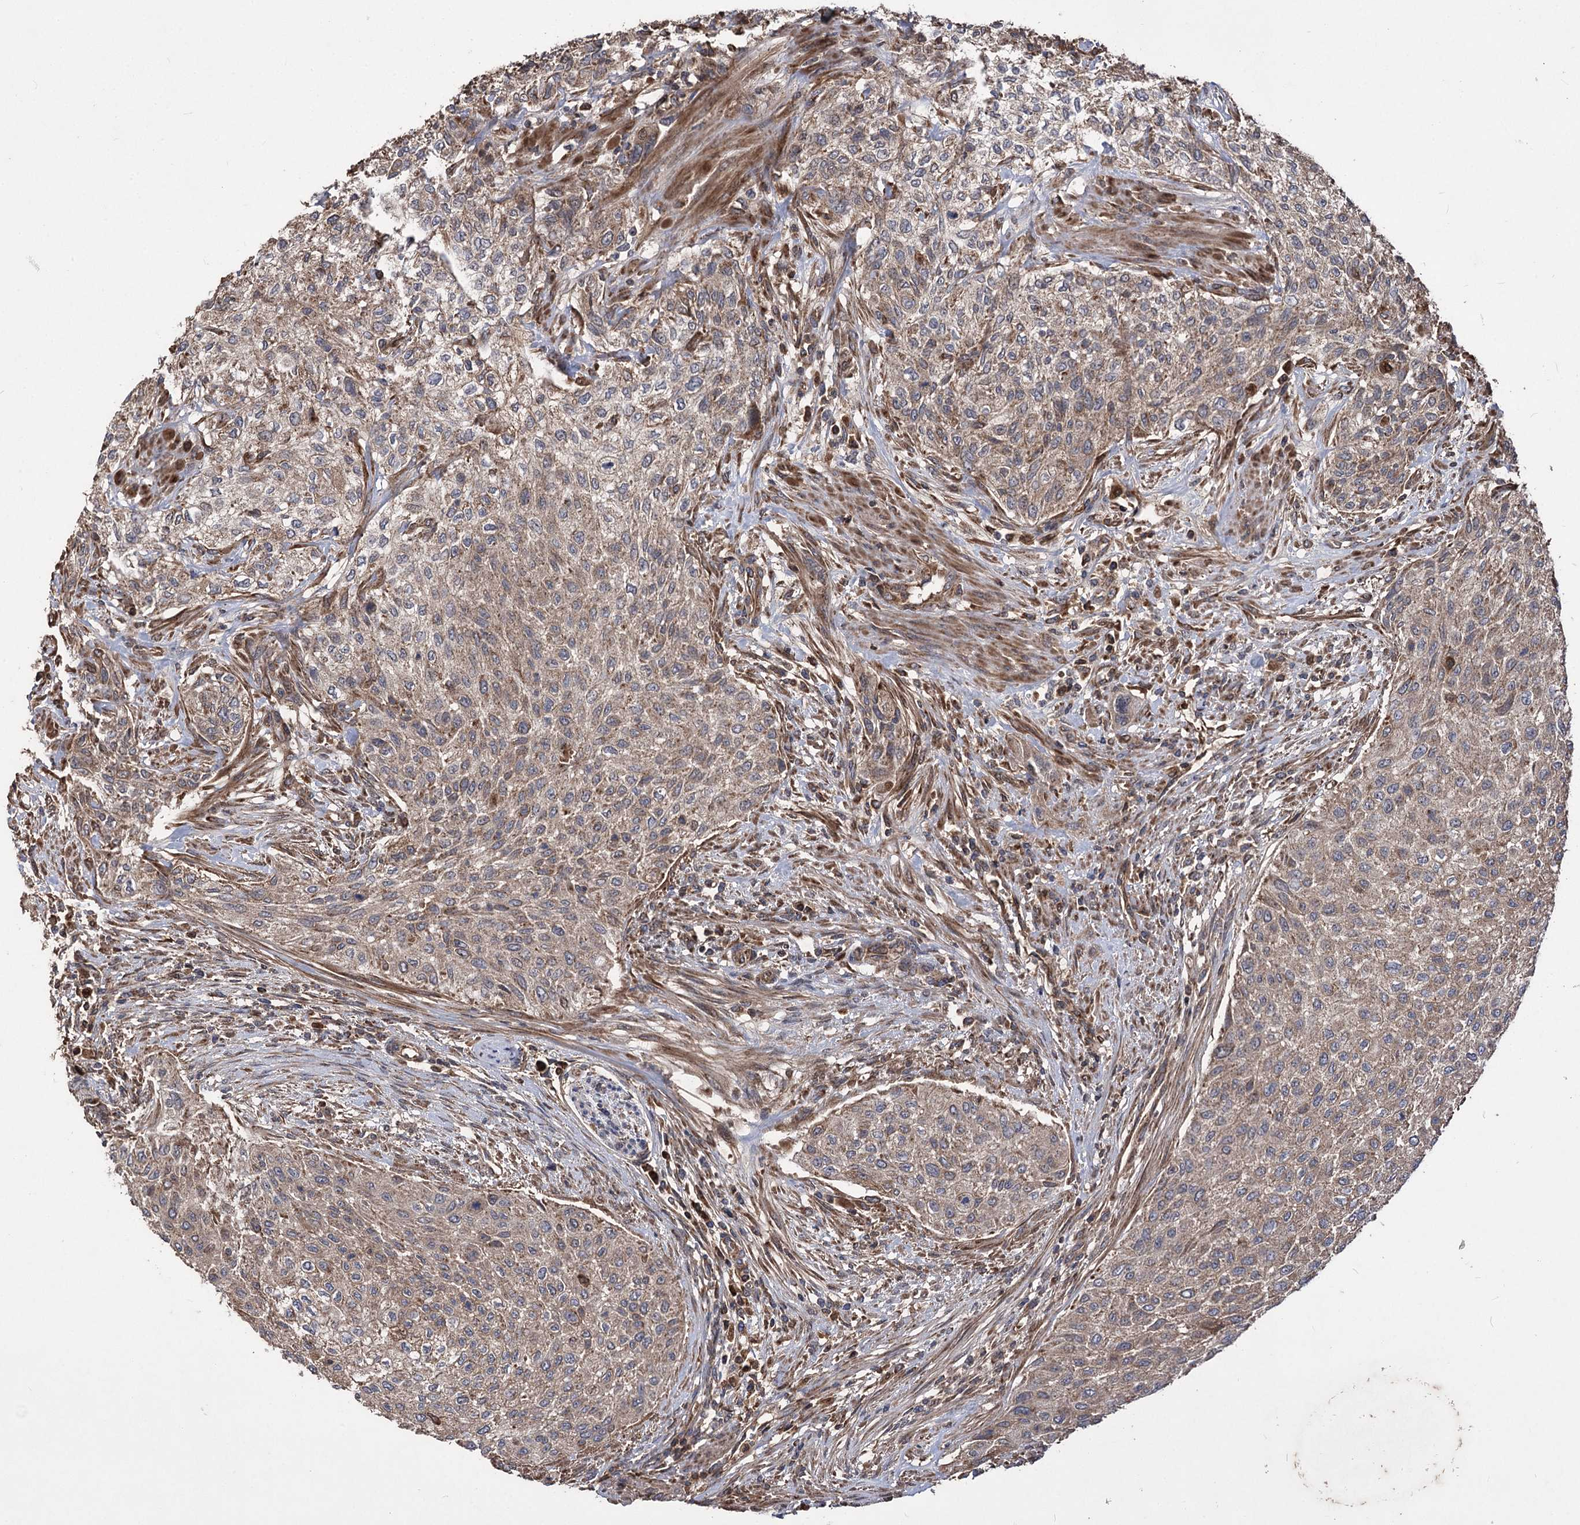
{"staining": {"intensity": "moderate", "quantity": ">75%", "location": "cytoplasmic/membranous"}, "tissue": "urothelial cancer", "cell_type": "Tumor cells", "image_type": "cancer", "snomed": [{"axis": "morphology", "description": "Urothelial carcinoma, High grade"}, {"axis": "topography", "description": "Urinary bladder"}], "caption": "Moderate cytoplasmic/membranous protein expression is present in approximately >75% of tumor cells in urothelial carcinoma (high-grade).", "gene": "RASSF3", "patient": {"sex": "male", "age": 35}}